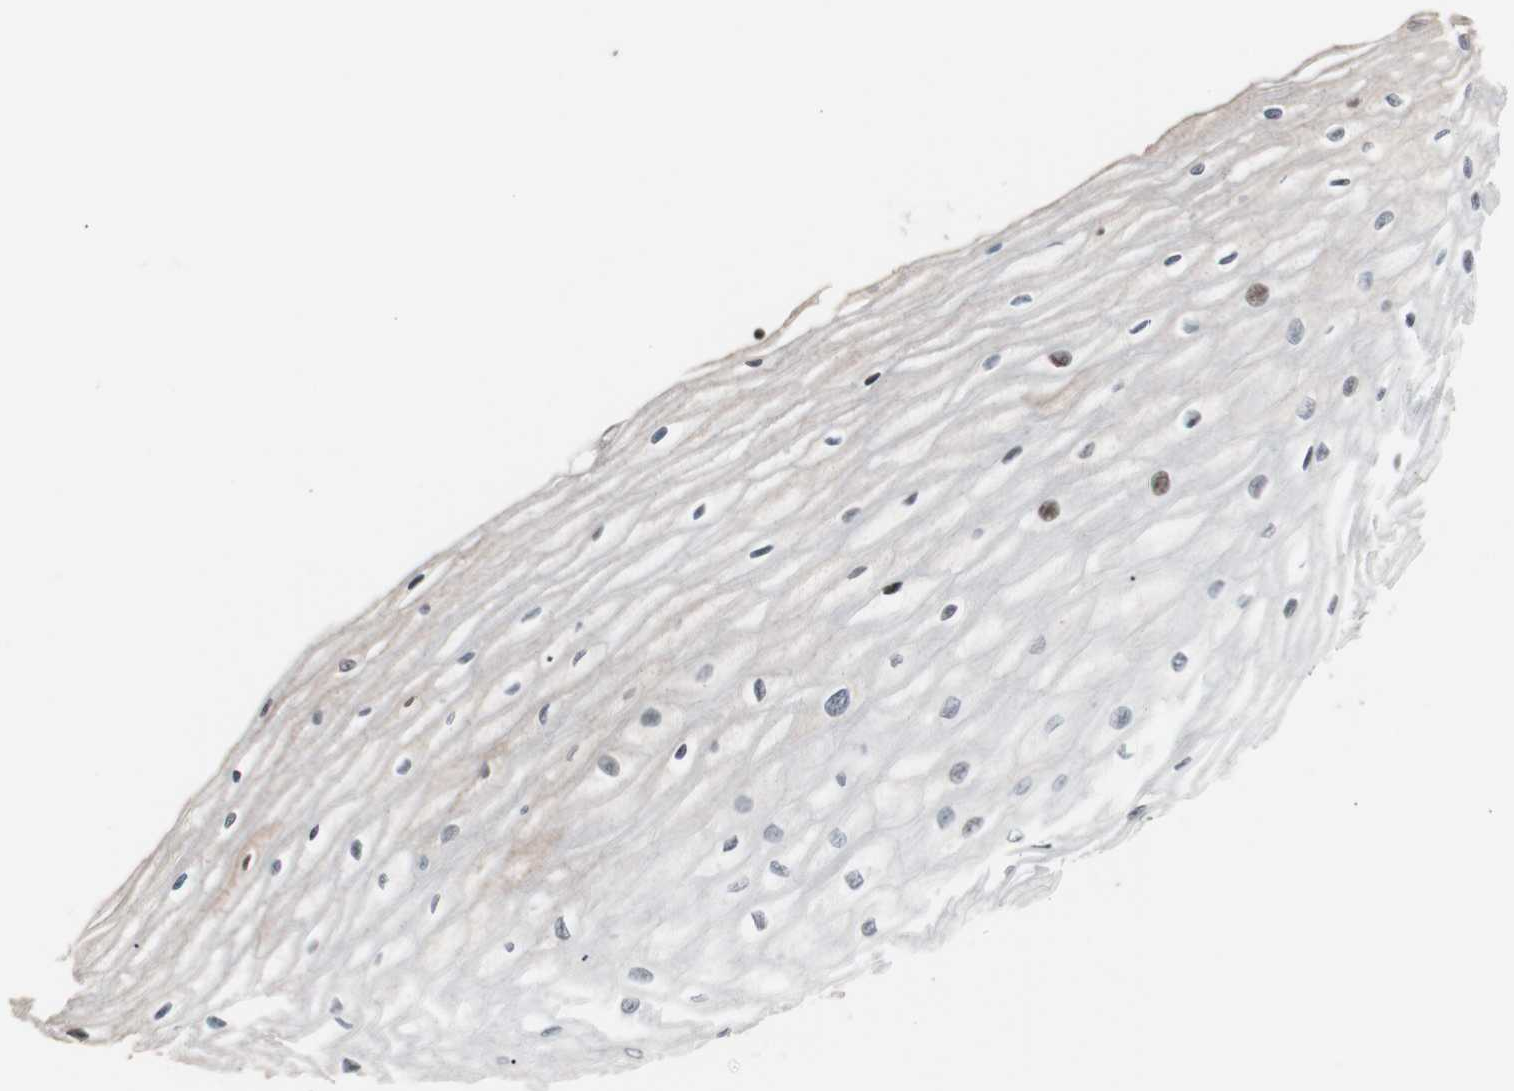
{"staining": {"intensity": "strong", "quantity": "25%-75%", "location": "nuclear"}, "tissue": "esophagus", "cell_type": "Squamous epithelial cells", "image_type": "normal", "snomed": [{"axis": "morphology", "description": "Normal tissue, NOS"}, {"axis": "morphology", "description": "Squamous cell carcinoma, NOS"}, {"axis": "topography", "description": "Esophagus"}], "caption": "A brown stain shows strong nuclear expression of a protein in squamous epithelial cells of benign esophagus. The protein of interest is shown in brown color, while the nuclei are stained blue.", "gene": "POGZ", "patient": {"sex": "male", "age": 65}}